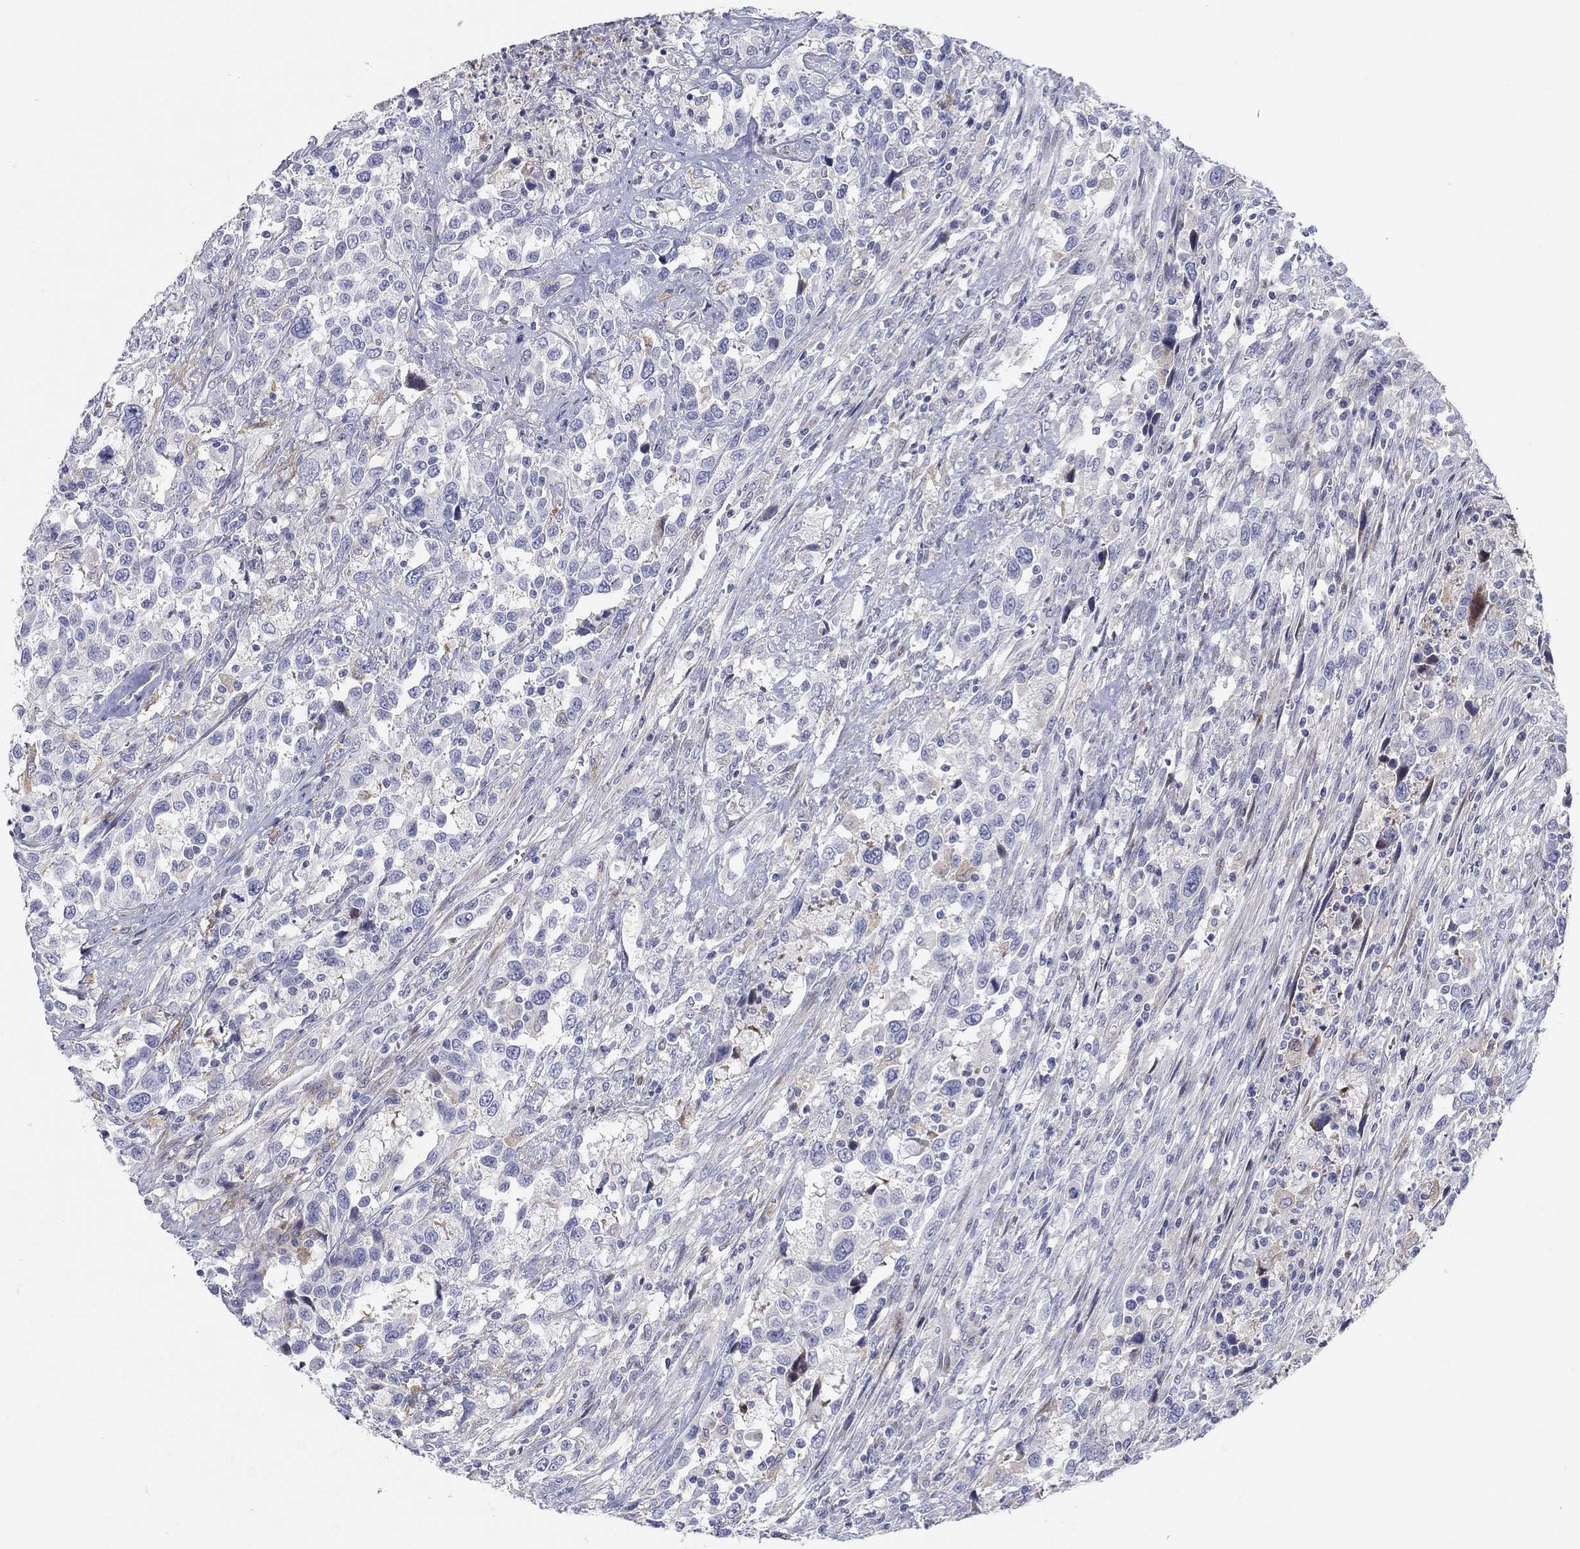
{"staining": {"intensity": "weak", "quantity": "<25%", "location": "cytoplasmic/membranous"}, "tissue": "urothelial cancer", "cell_type": "Tumor cells", "image_type": "cancer", "snomed": [{"axis": "morphology", "description": "Urothelial carcinoma, NOS"}, {"axis": "morphology", "description": "Urothelial carcinoma, High grade"}, {"axis": "topography", "description": "Urinary bladder"}], "caption": "Immunohistochemistry of urothelial carcinoma (high-grade) shows no expression in tumor cells.", "gene": "ARHGAP36", "patient": {"sex": "female", "age": 64}}